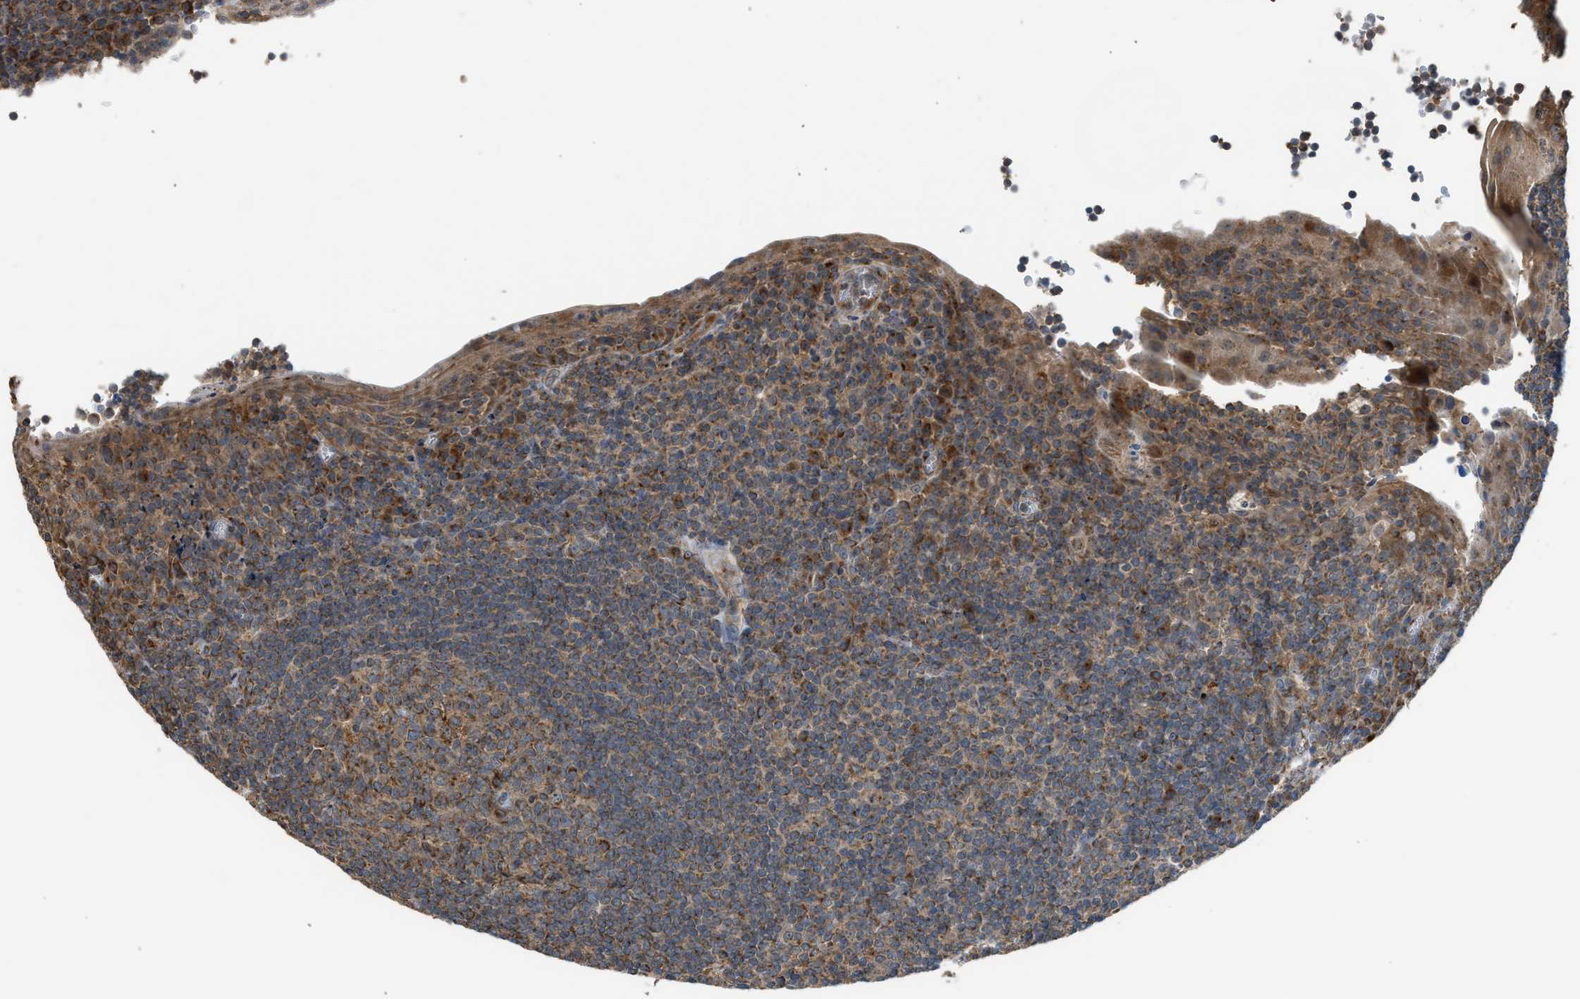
{"staining": {"intensity": "strong", "quantity": ">75%", "location": "cytoplasmic/membranous"}, "tissue": "tonsil", "cell_type": "Germinal center cells", "image_type": "normal", "snomed": [{"axis": "morphology", "description": "Normal tissue, NOS"}, {"axis": "topography", "description": "Tonsil"}], "caption": "A high amount of strong cytoplasmic/membranous expression is seen in about >75% of germinal center cells in normal tonsil.", "gene": "STARD3", "patient": {"sex": "male", "age": 37}}